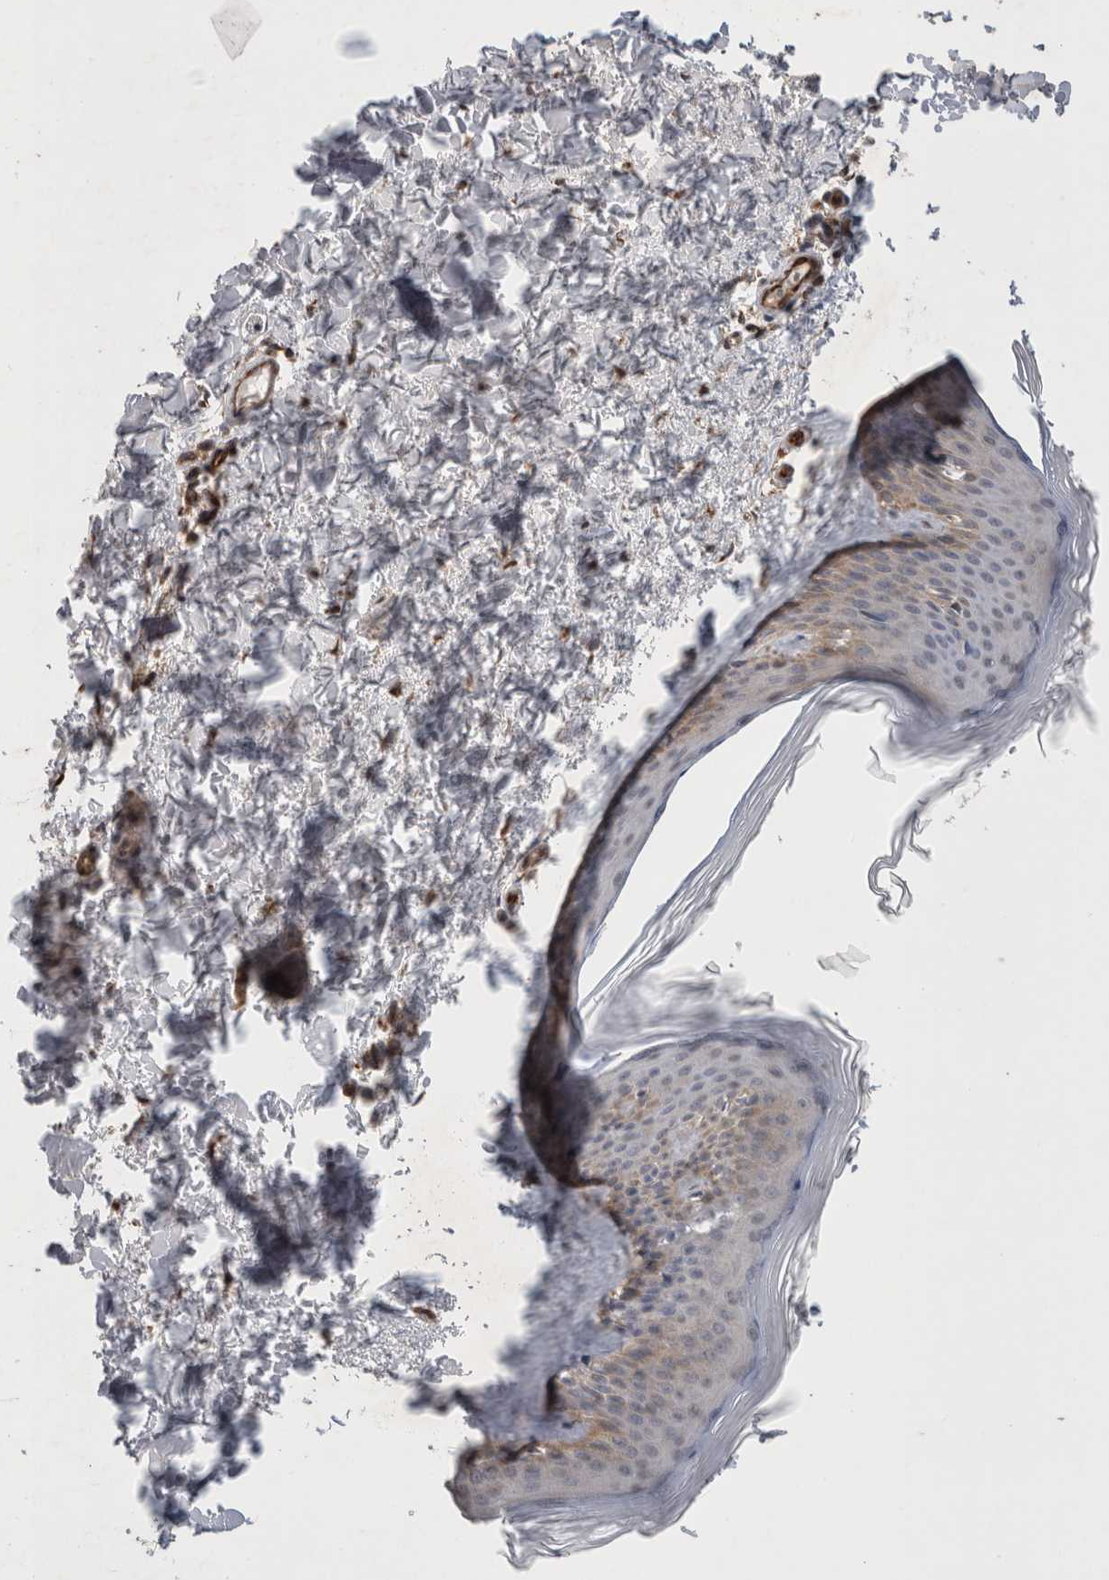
{"staining": {"intensity": "strong", "quantity": ">75%", "location": "cytoplasmic/membranous"}, "tissue": "skin", "cell_type": "Fibroblasts", "image_type": "normal", "snomed": [{"axis": "morphology", "description": "Normal tissue, NOS"}, {"axis": "topography", "description": "Skin"}], "caption": "Immunohistochemistry (IHC) image of unremarkable skin stained for a protein (brown), which displays high levels of strong cytoplasmic/membranous positivity in approximately >75% of fibroblasts.", "gene": "PDCD2", "patient": {"sex": "female", "age": 27}}